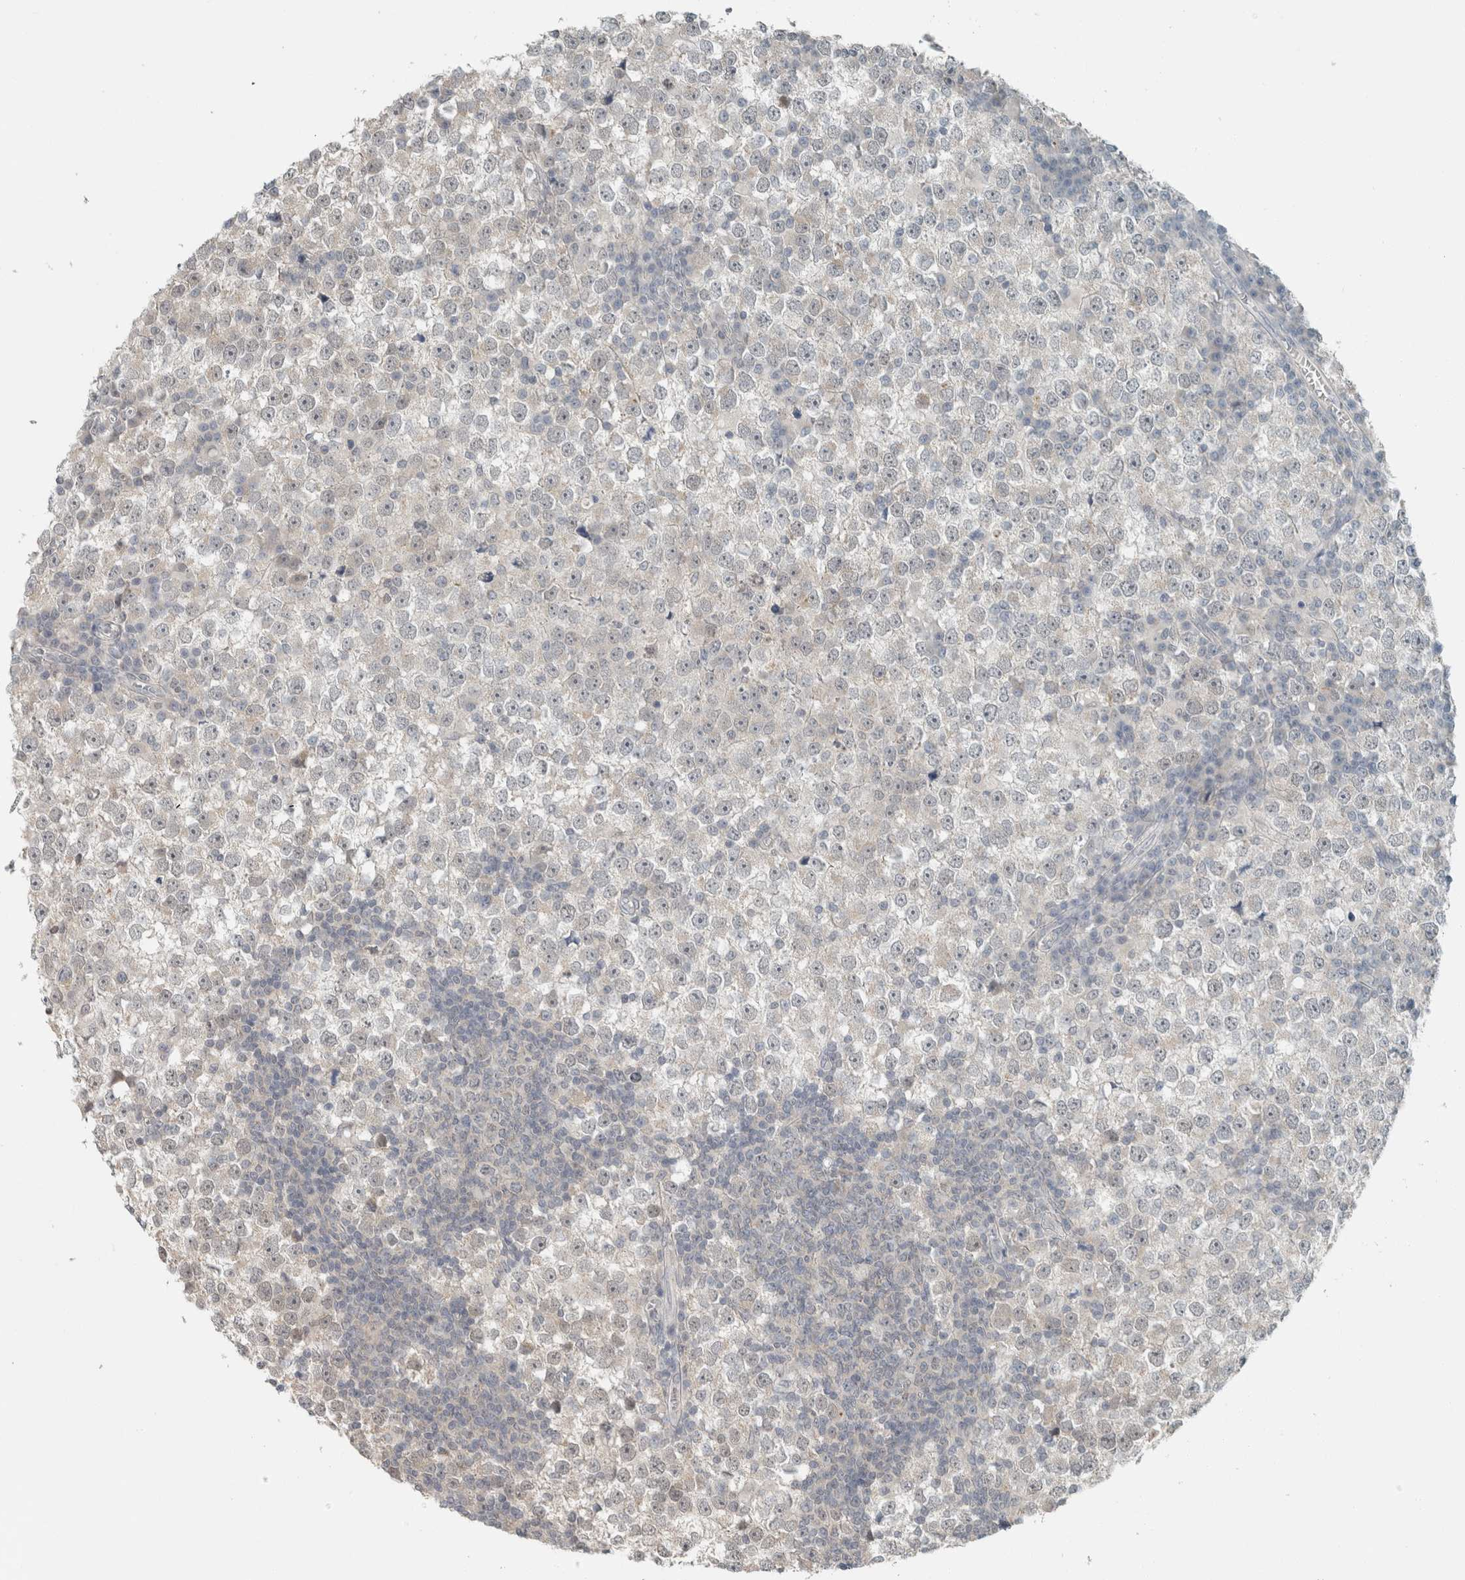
{"staining": {"intensity": "negative", "quantity": "none", "location": "none"}, "tissue": "testis cancer", "cell_type": "Tumor cells", "image_type": "cancer", "snomed": [{"axis": "morphology", "description": "Seminoma, NOS"}, {"axis": "topography", "description": "Testis"}], "caption": "Human seminoma (testis) stained for a protein using immunohistochemistry (IHC) displays no staining in tumor cells.", "gene": "TRIT1", "patient": {"sex": "male", "age": 65}}